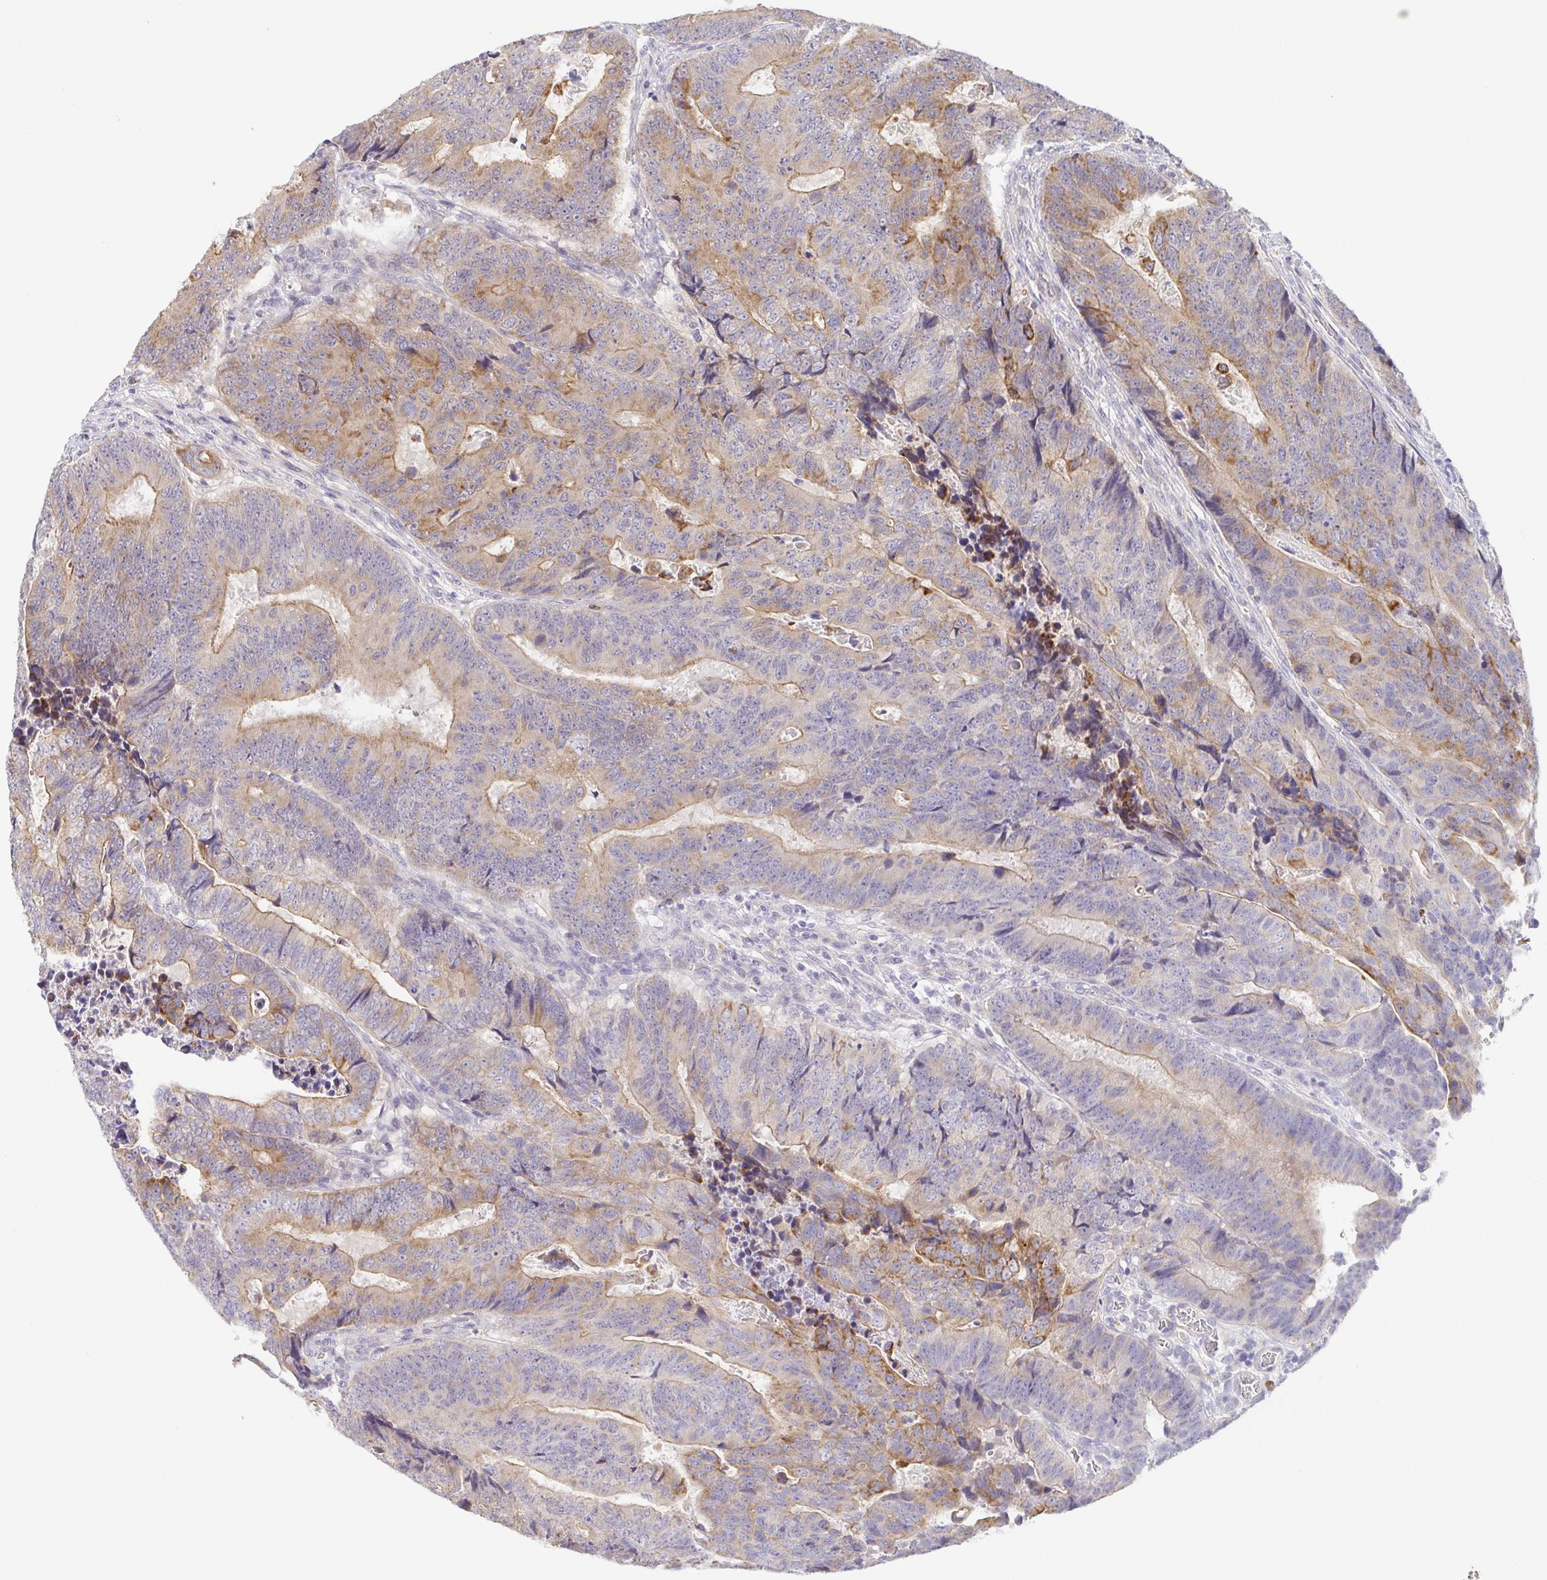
{"staining": {"intensity": "moderate", "quantity": "25%-75%", "location": "cytoplasmic/membranous"}, "tissue": "colorectal cancer", "cell_type": "Tumor cells", "image_type": "cancer", "snomed": [{"axis": "morphology", "description": "Adenocarcinoma, NOS"}, {"axis": "topography", "description": "Colon"}], "caption": "Protein expression analysis of human colorectal cancer reveals moderate cytoplasmic/membranous expression in about 25%-75% of tumor cells. The protein of interest is shown in brown color, while the nuclei are stained blue.", "gene": "BCL2L1", "patient": {"sex": "female", "age": 48}}